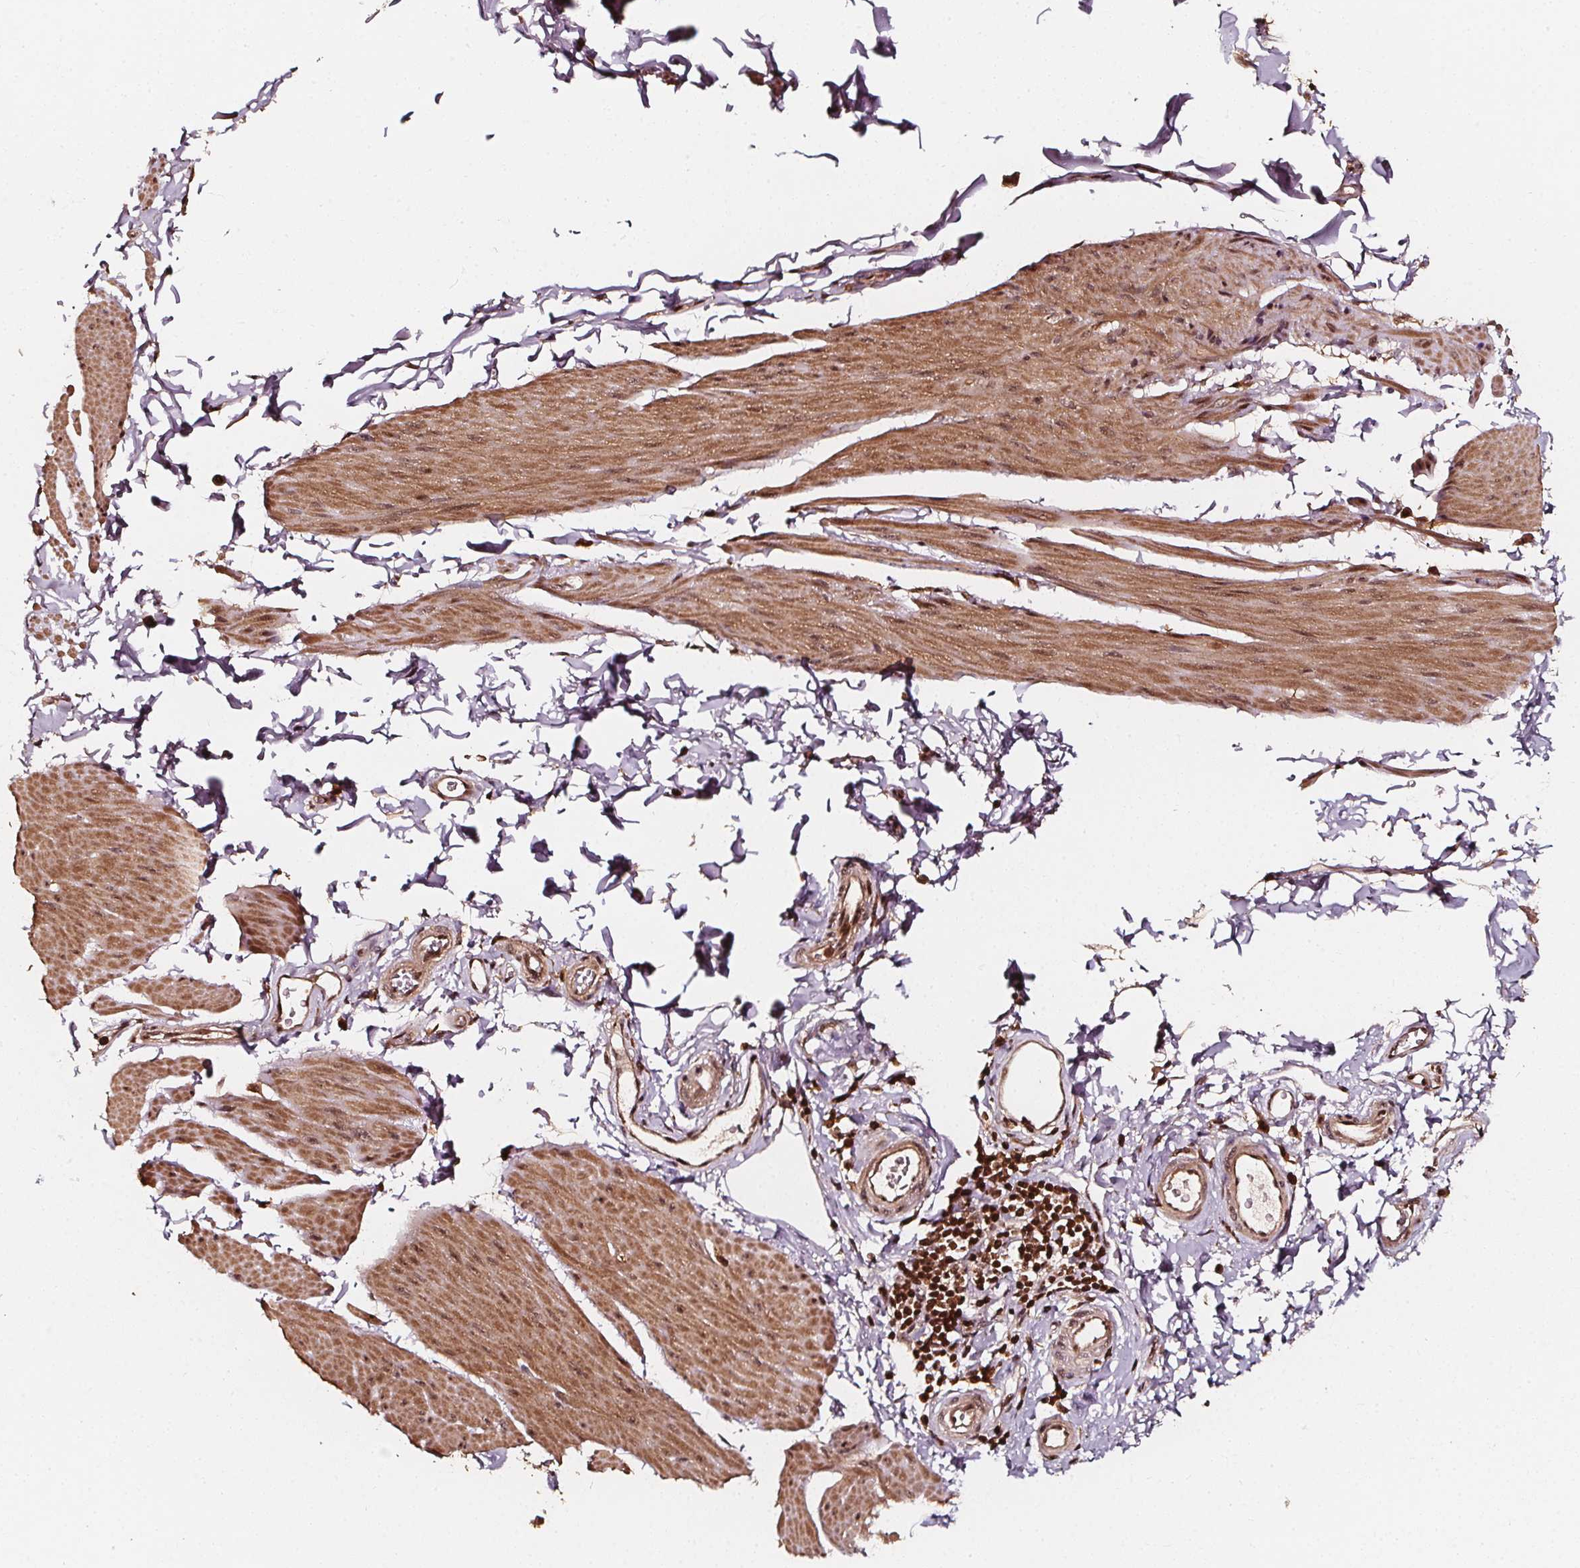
{"staining": {"intensity": "moderate", "quantity": ">75%", "location": "cytoplasmic/membranous,nuclear"}, "tissue": "smooth muscle", "cell_type": "Smooth muscle cells", "image_type": "normal", "snomed": [{"axis": "morphology", "description": "Normal tissue, NOS"}, {"axis": "topography", "description": "Adipose tissue"}, {"axis": "topography", "description": "Smooth muscle"}, {"axis": "topography", "description": "Peripheral nerve tissue"}], "caption": "IHC staining of normal smooth muscle, which reveals medium levels of moderate cytoplasmic/membranous,nuclear positivity in approximately >75% of smooth muscle cells indicating moderate cytoplasmic/membranous,nuclear protein positivity. The staining was performed using DAB (3,3'-diaminobenzidine) (brown) for protein detection and nuclei were counterstained in hematoxylin (blue).", "gene": "EXOSC9", "patient": {"sex": "male", "age": 83}}